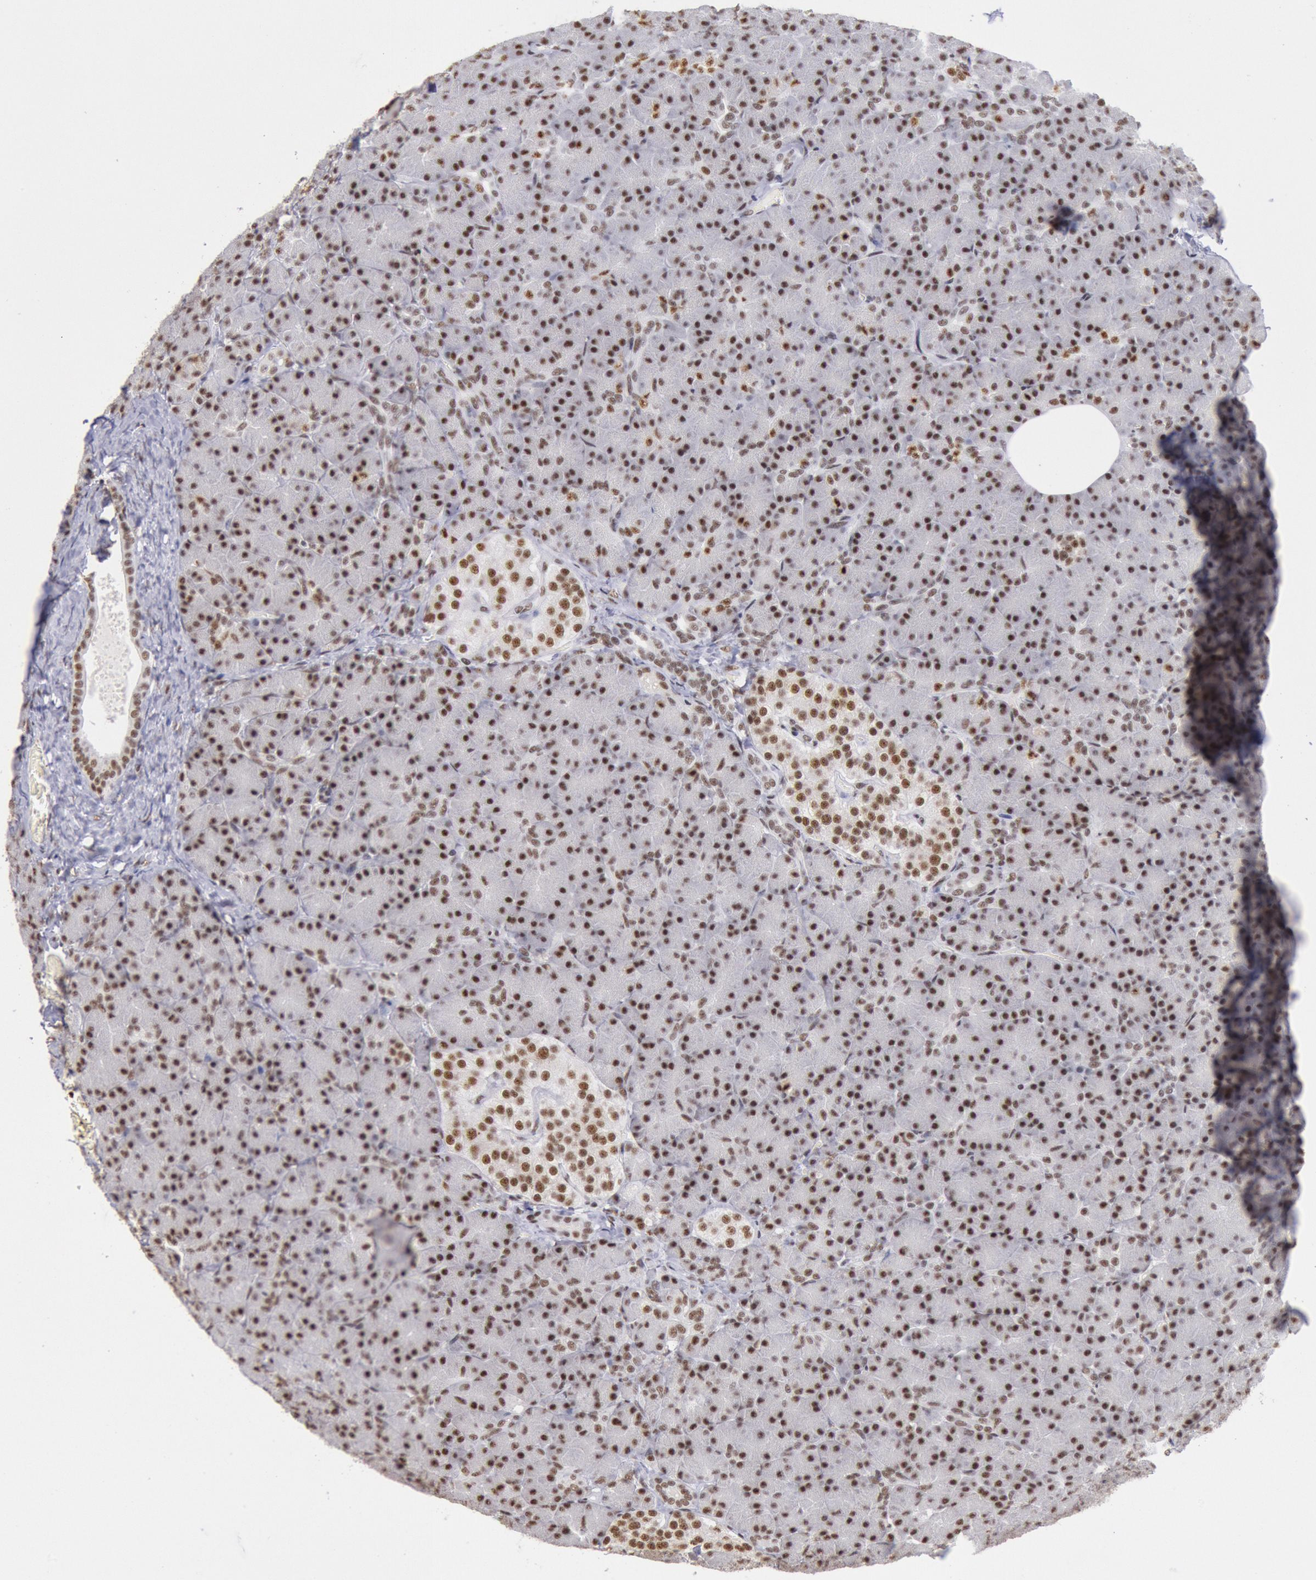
{"staining": {"intensity": "strong", "quantity": ">75%", "location": "nuclear"}, "tissue": "pancreas", "cell_type": "Exocrine glandular cells", "image_type": "normal", "snomed": [{"axis": "morphology", "description": "Normal tissue, NOS"}, {"axis": "topography", "description": "Pancreas"}], "caption": "Brown immunohistochemical staining in unremarkable pancreas exhibits strong nuclear expression in about >75% of exocrine glandular cells.", "gene": "SNRPD3", "patient": {"sex": "female", "age": 43}}